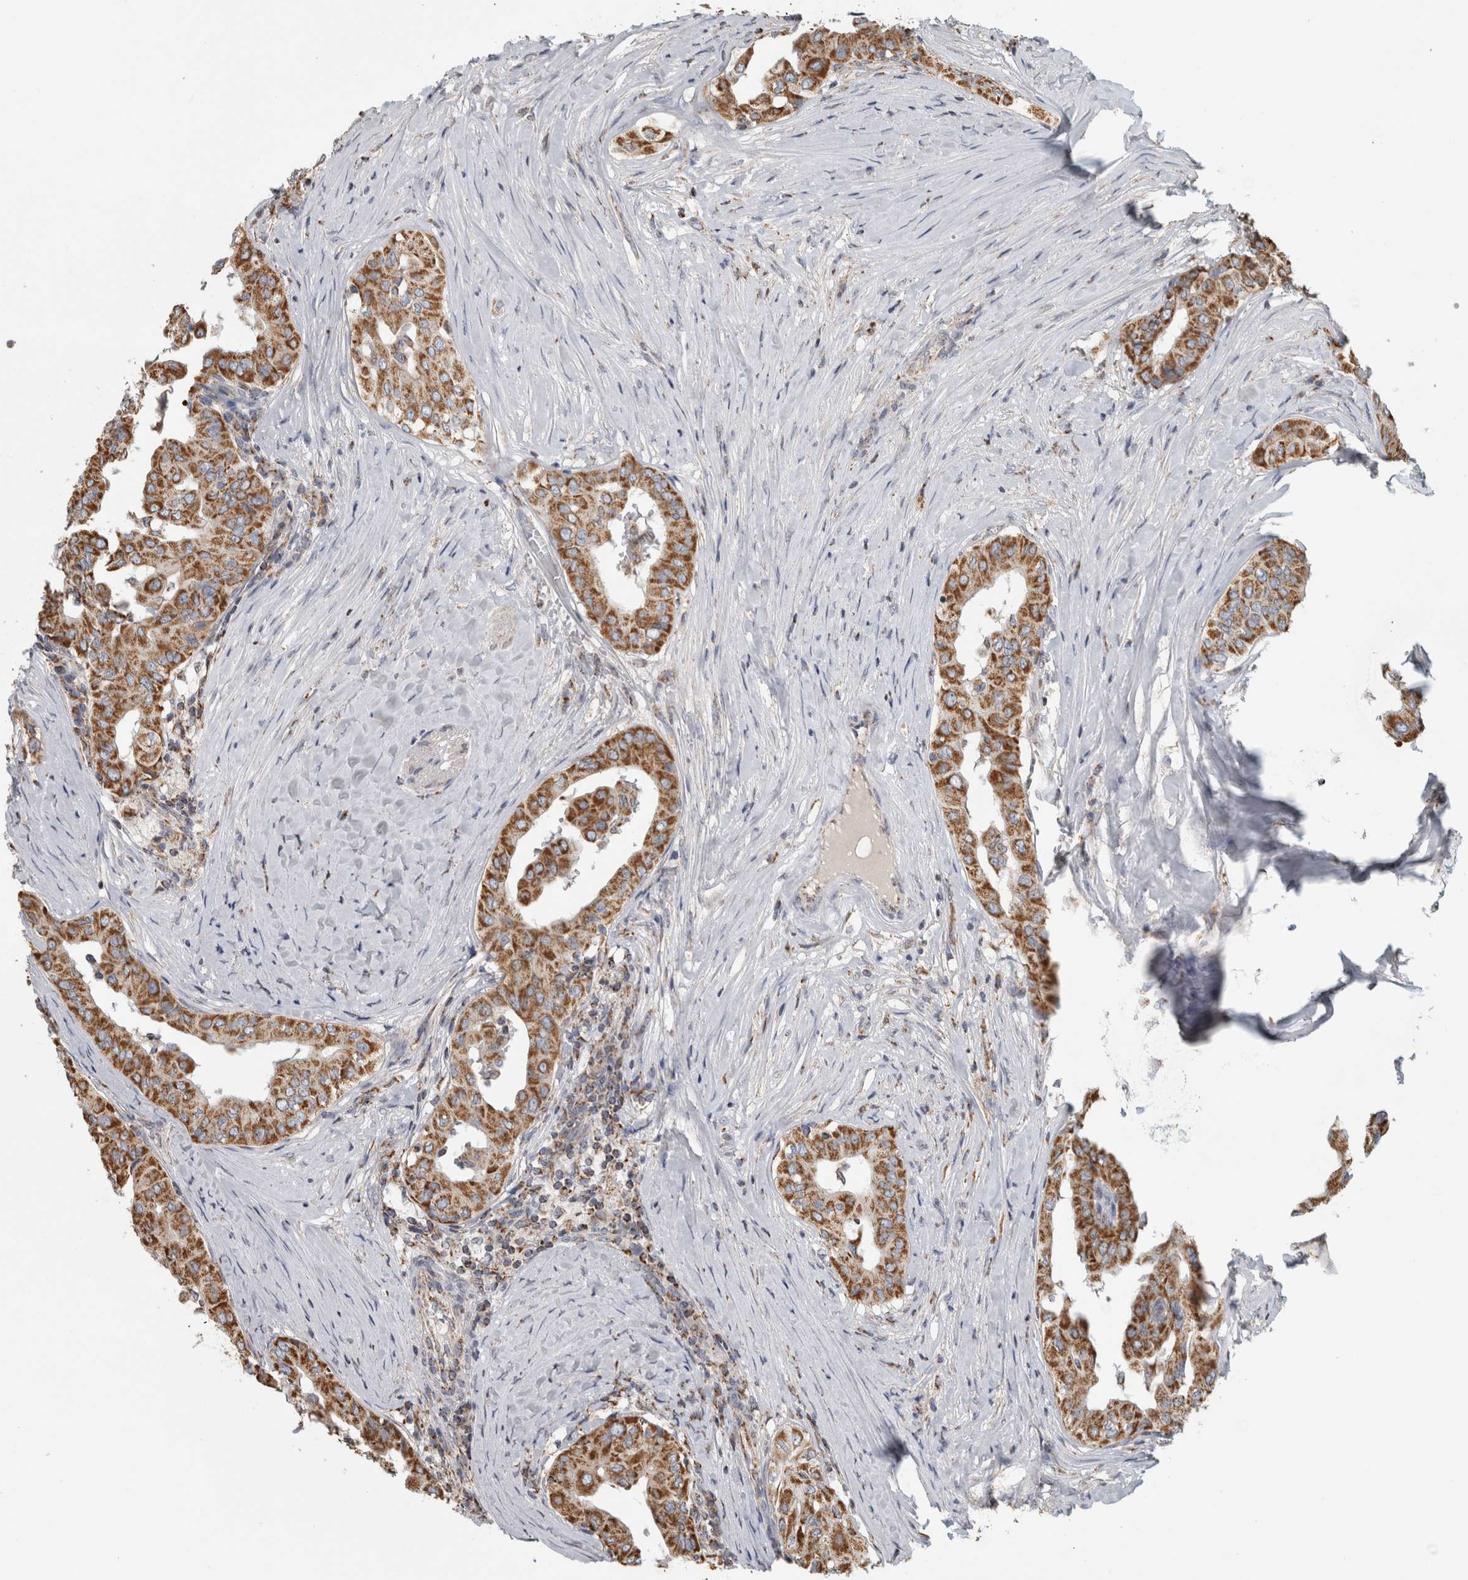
{"staining": {"intensity": "strong", "quantity": ">75%", "location": "cytoplasmic/membranous"}, "tissue": "thyroid cancer", "cell_type": "Tumor cells", "image_type": "cancer", "snomed": [{"axis": "morphology", "description": "Papillary adenocarcinoma, NOS"}, {"axis": "topography", "description": "Thyroid gland"}], "caption": "Tumor cells display high levels of strong cytoplasmic/membranous expression in about >75% of cells in human thyroid cancer.", "gene": "ST8SIA1", "patient": {"sex": "male", "age": 33}}